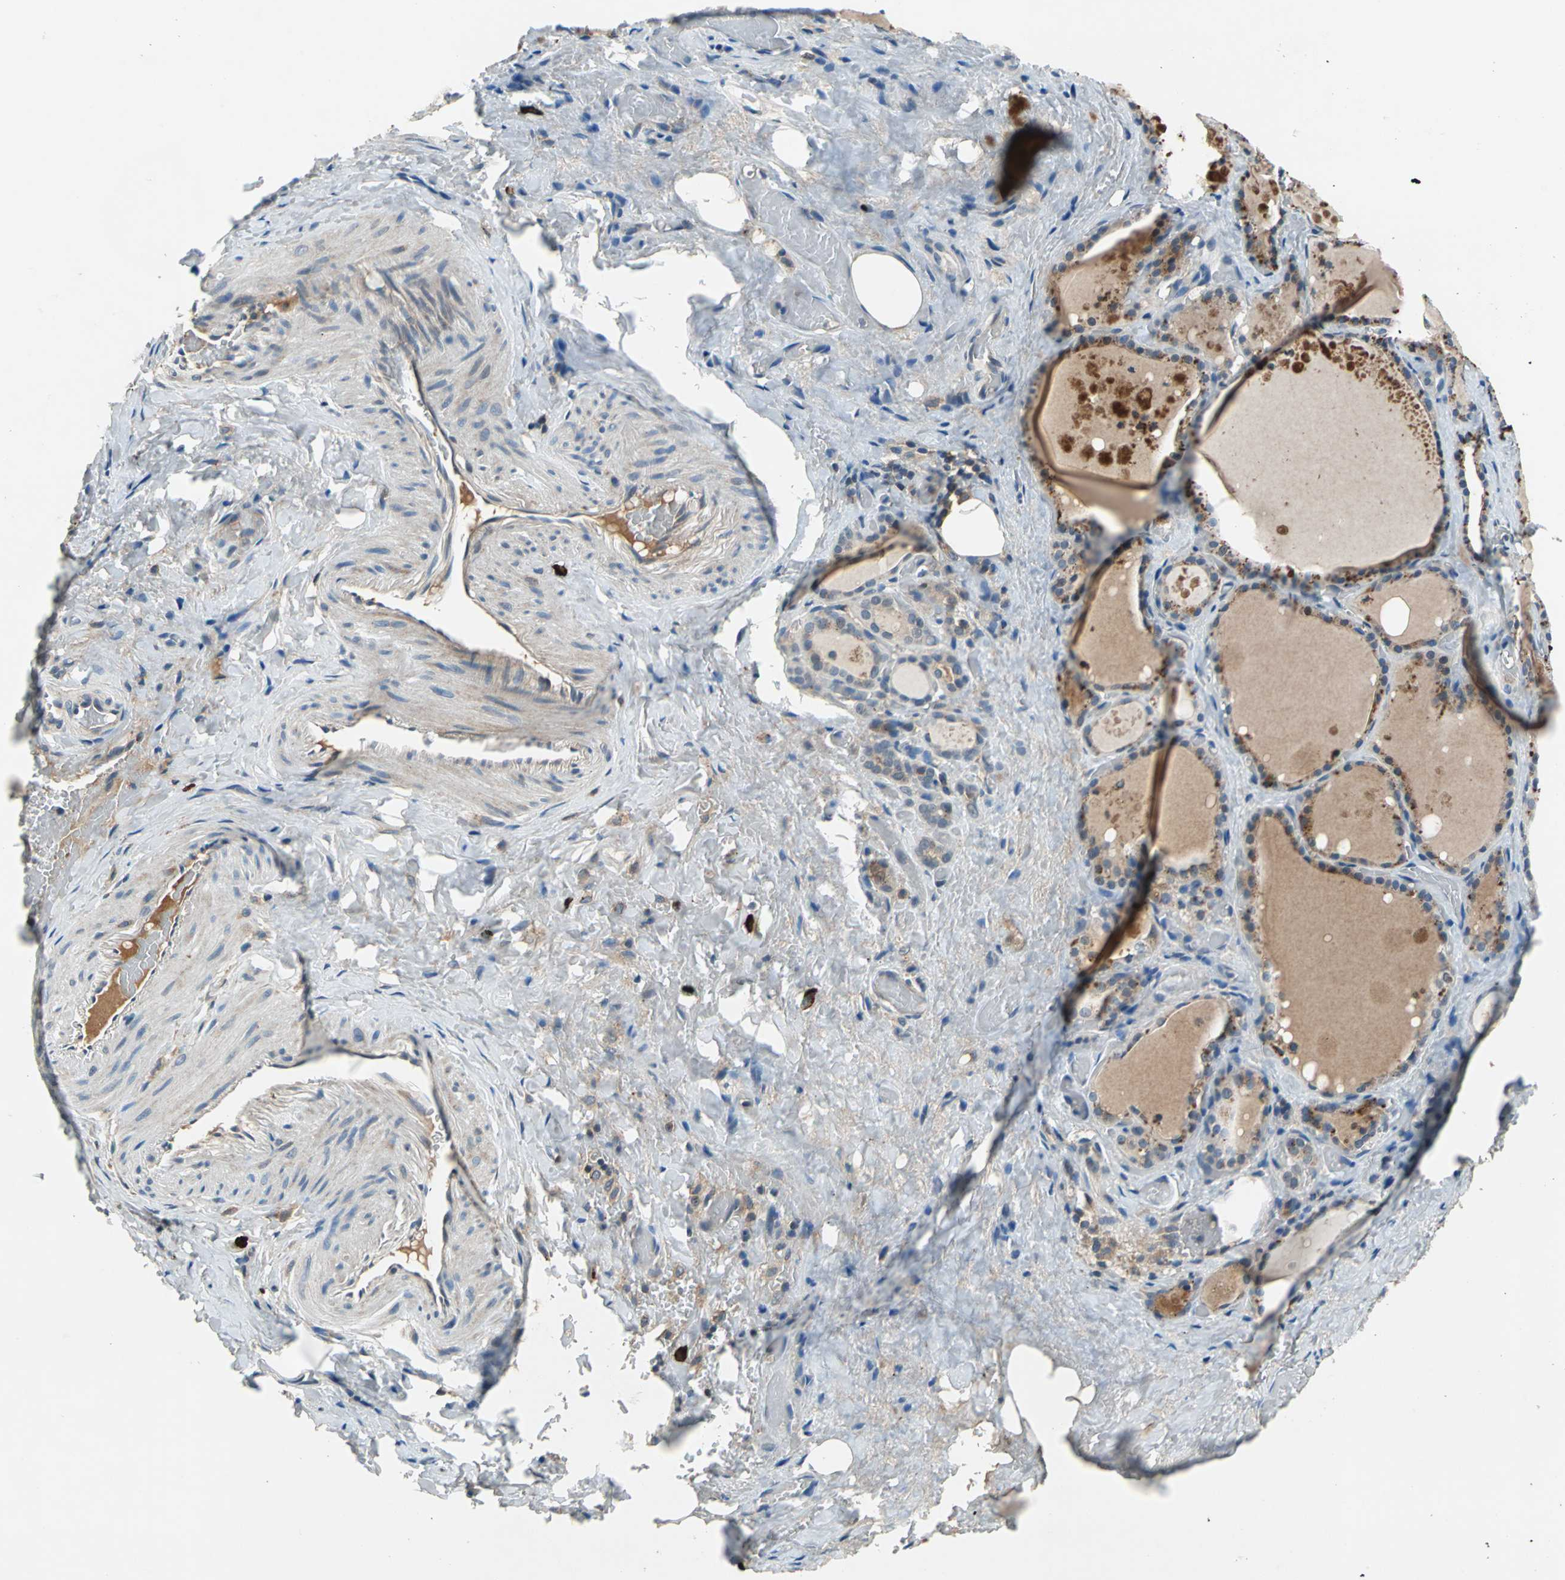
{"staining": {"intensity": "moderate", "quantity": "25%-75%", "location": "cytoplasmic/membranous"}, "tissue": "thyroid gland", "cell_type": "Glandular cells", "image_type": "normal", "snomed": [{"axis": "morphology", "description": "Normal tissue, NOS"}, {"axis": "topography", "description": "Thyroid gland"}], "caption": "The photomicrograph demonstrates staining of benign thyroid gland, revealing moderate cytoplasmic/membranous protein staining (brown color) within glandular cells.", "gene": "SLC19A2", "patient": {"sex": "male", "age": 61}}